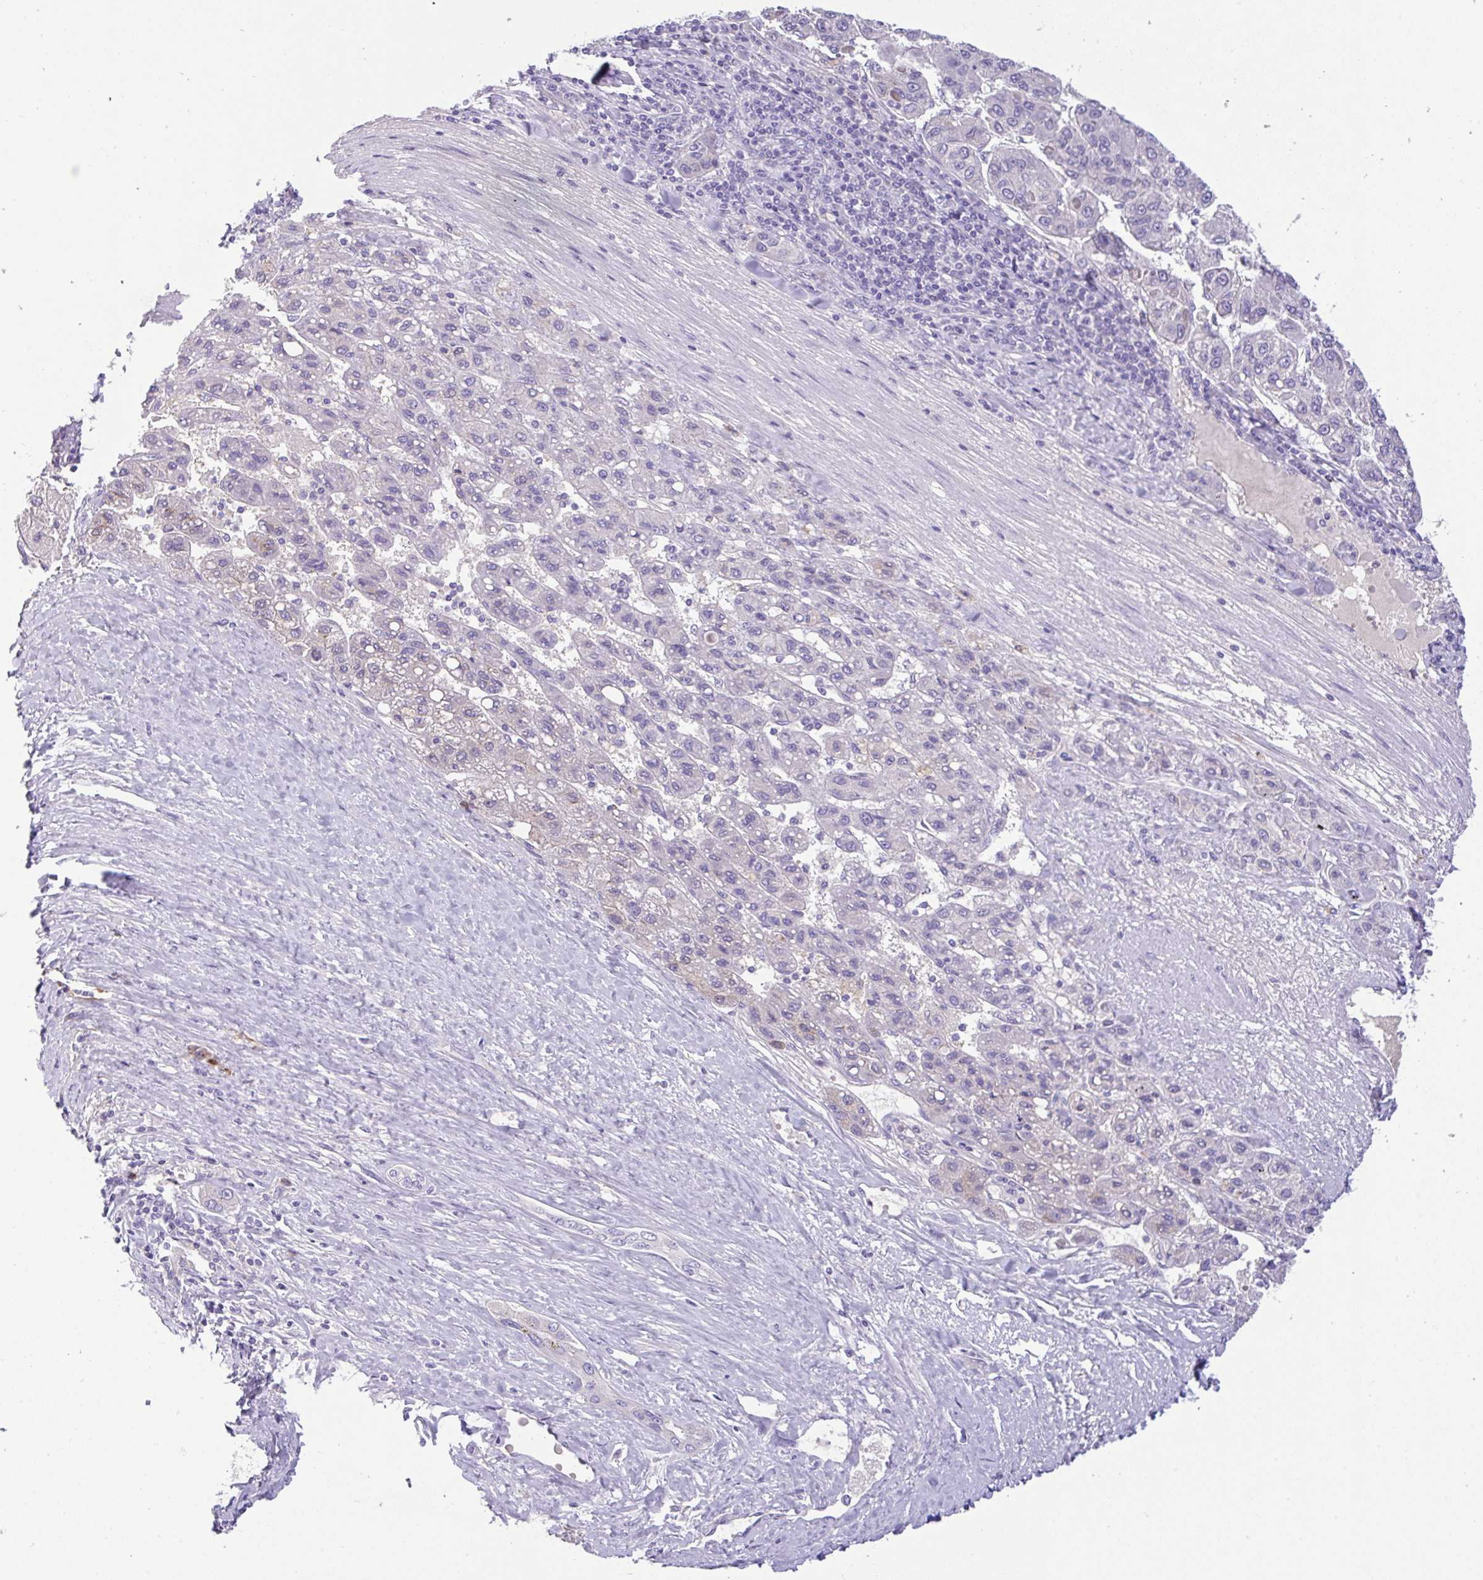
{"staining": {"intensity": "negative", "quantity": "none", "location": "none"}, "tissue": "liver cancer", "cell_type": "Tumor cells", "image_type": "cancer", "snomed": [{"axis": "morphology", "description": "Carcinoma, Hepatocellular, NOS"}, {"axis": "topography", "description": "Liver"}], "caption": "IHC photomicrograph of liver cancer stained for a protein (brown), which shows no positivity in tumor cells.", "gene": "FBXL20", "patient": {"sex": "female", "age": 82}}